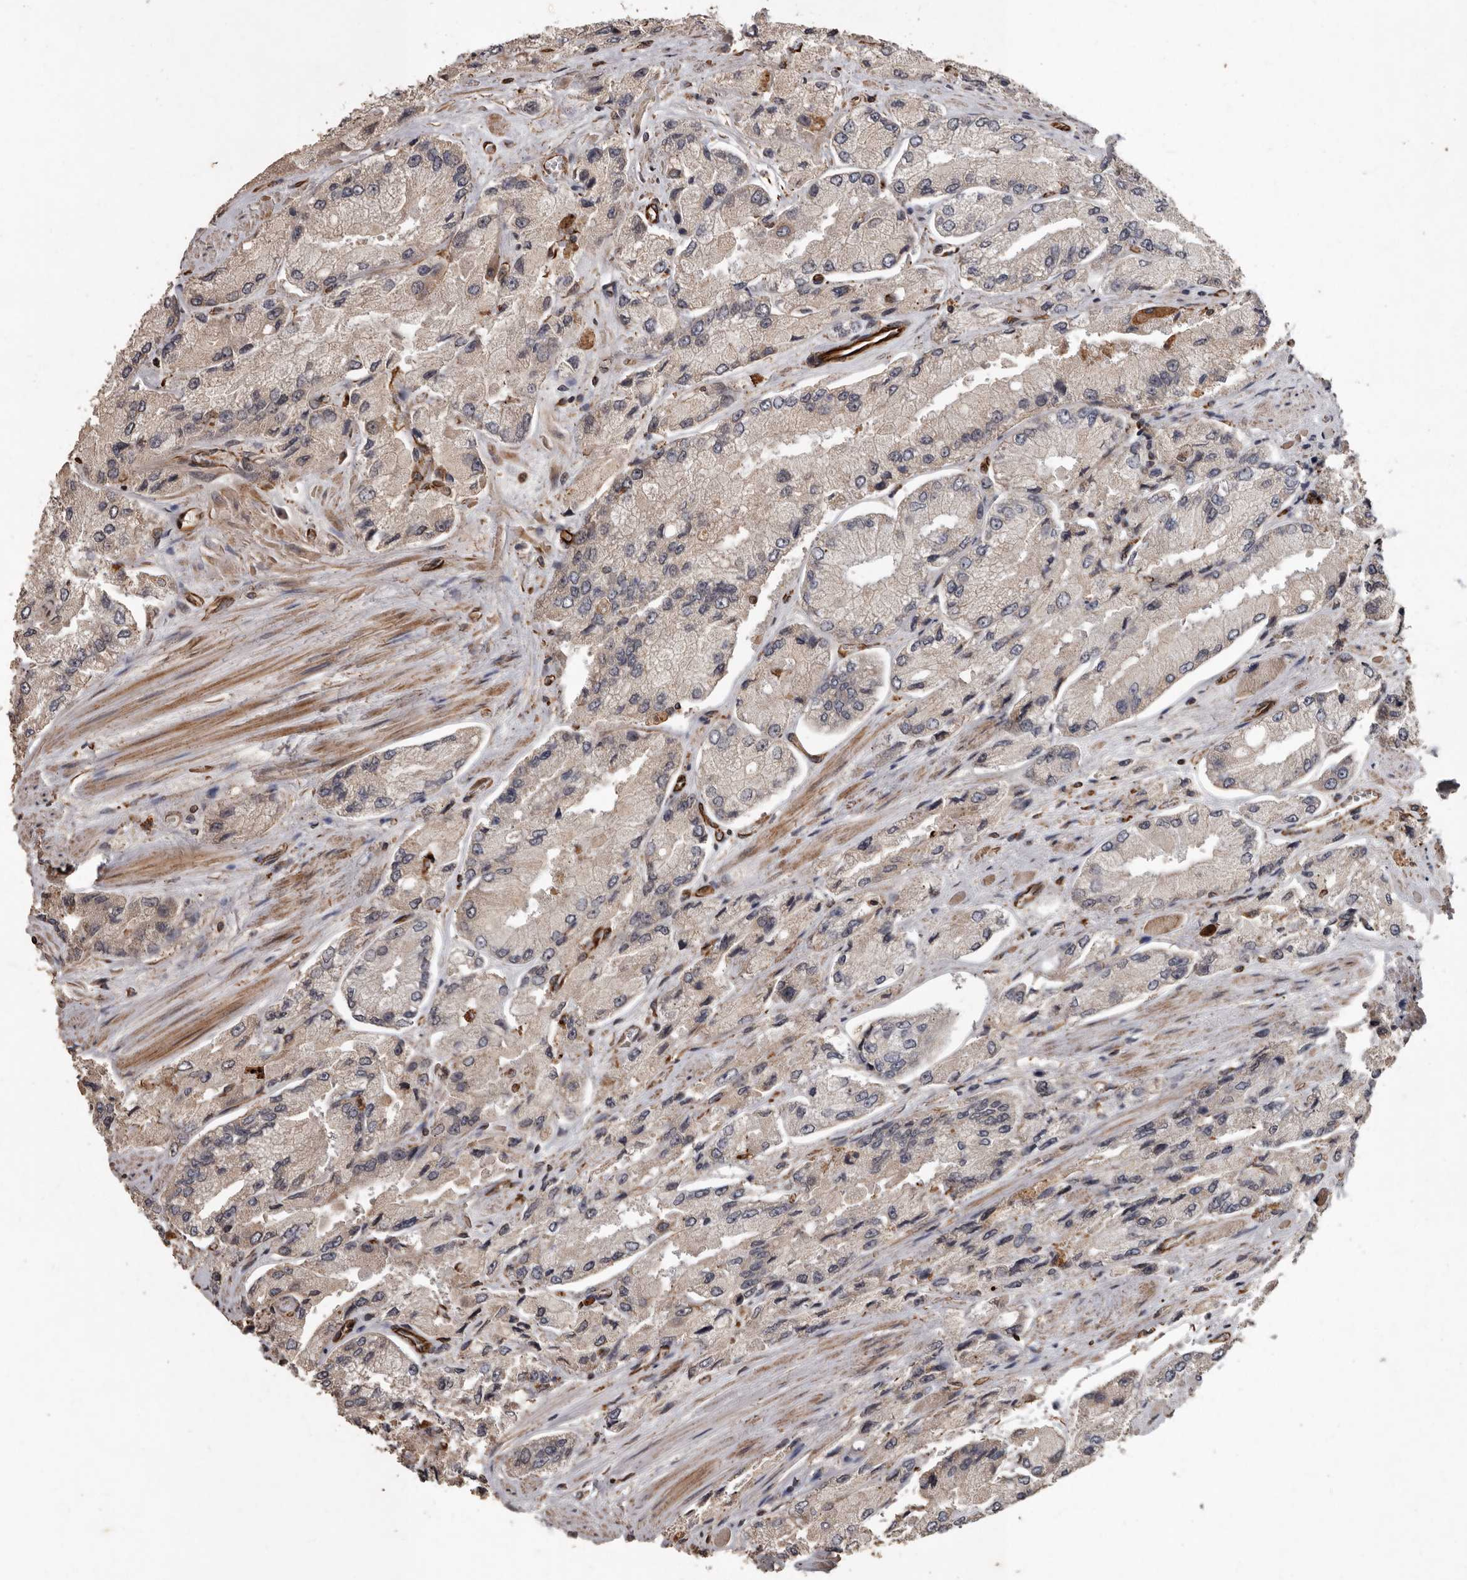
{"staining": {"intensity": "negative", "quantity": "none", "location": "none"}, "tissue": "prostate cancer", "cell_type": "Tumor cells", "image_type": "cancer", "snomed": [{"axis": "morphology", "description": "Adenocarcinoma, High grade"}, {"axis": "topography", "description": "Prostate"}], "caption": "Tumor cells show no significant protein staining in prostate high-grade adenocarcinoma.", "gene": "BRAT1", "patient": {"sex": "male", "age": 58}}